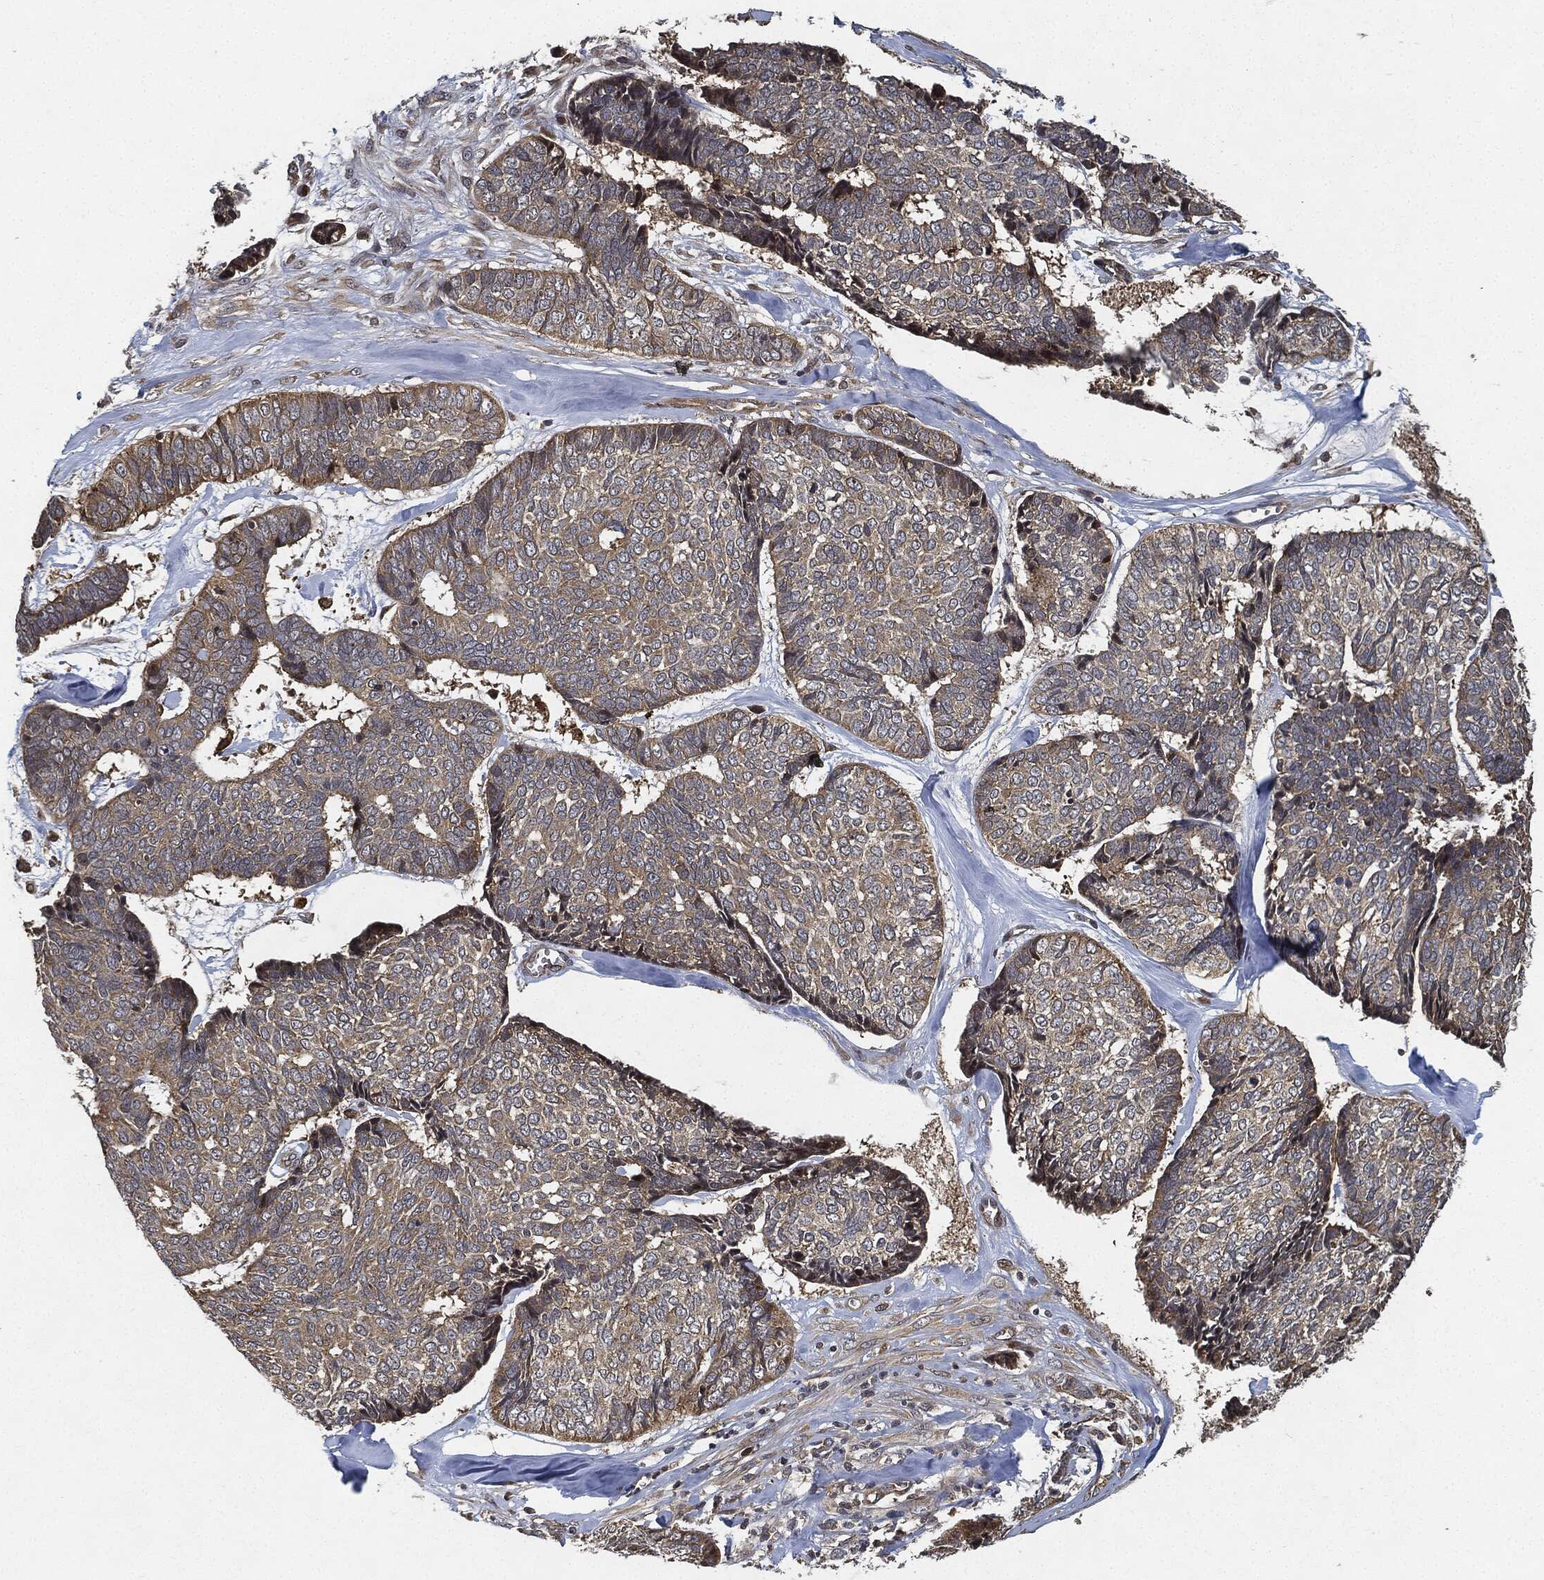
{"staining": {"intensity": "weak", "quantity": ">75%", "location": "cytoplasmic/membranous"}, "tissue": "skin cancer", "cell_type": "Tumor cells", "image_type": "cancer", "snomed": [{"axis": "morphology", "description": "Basal cell carcinoma"}, {"axis": "topography", "description": "Skin"}], "caption": "DAB (3,3'-diaminobenzidine) immunohistochemical staining of skin basal cell carcinoma shows weak cytoplasmic/membranous protein positivity in approximately >75% of tumor cells. The protein of interest is shown in brown color, while the nuclei are stained blue.", "gene": "MLST8", "patient": {"sex": "male", "age": 86}}